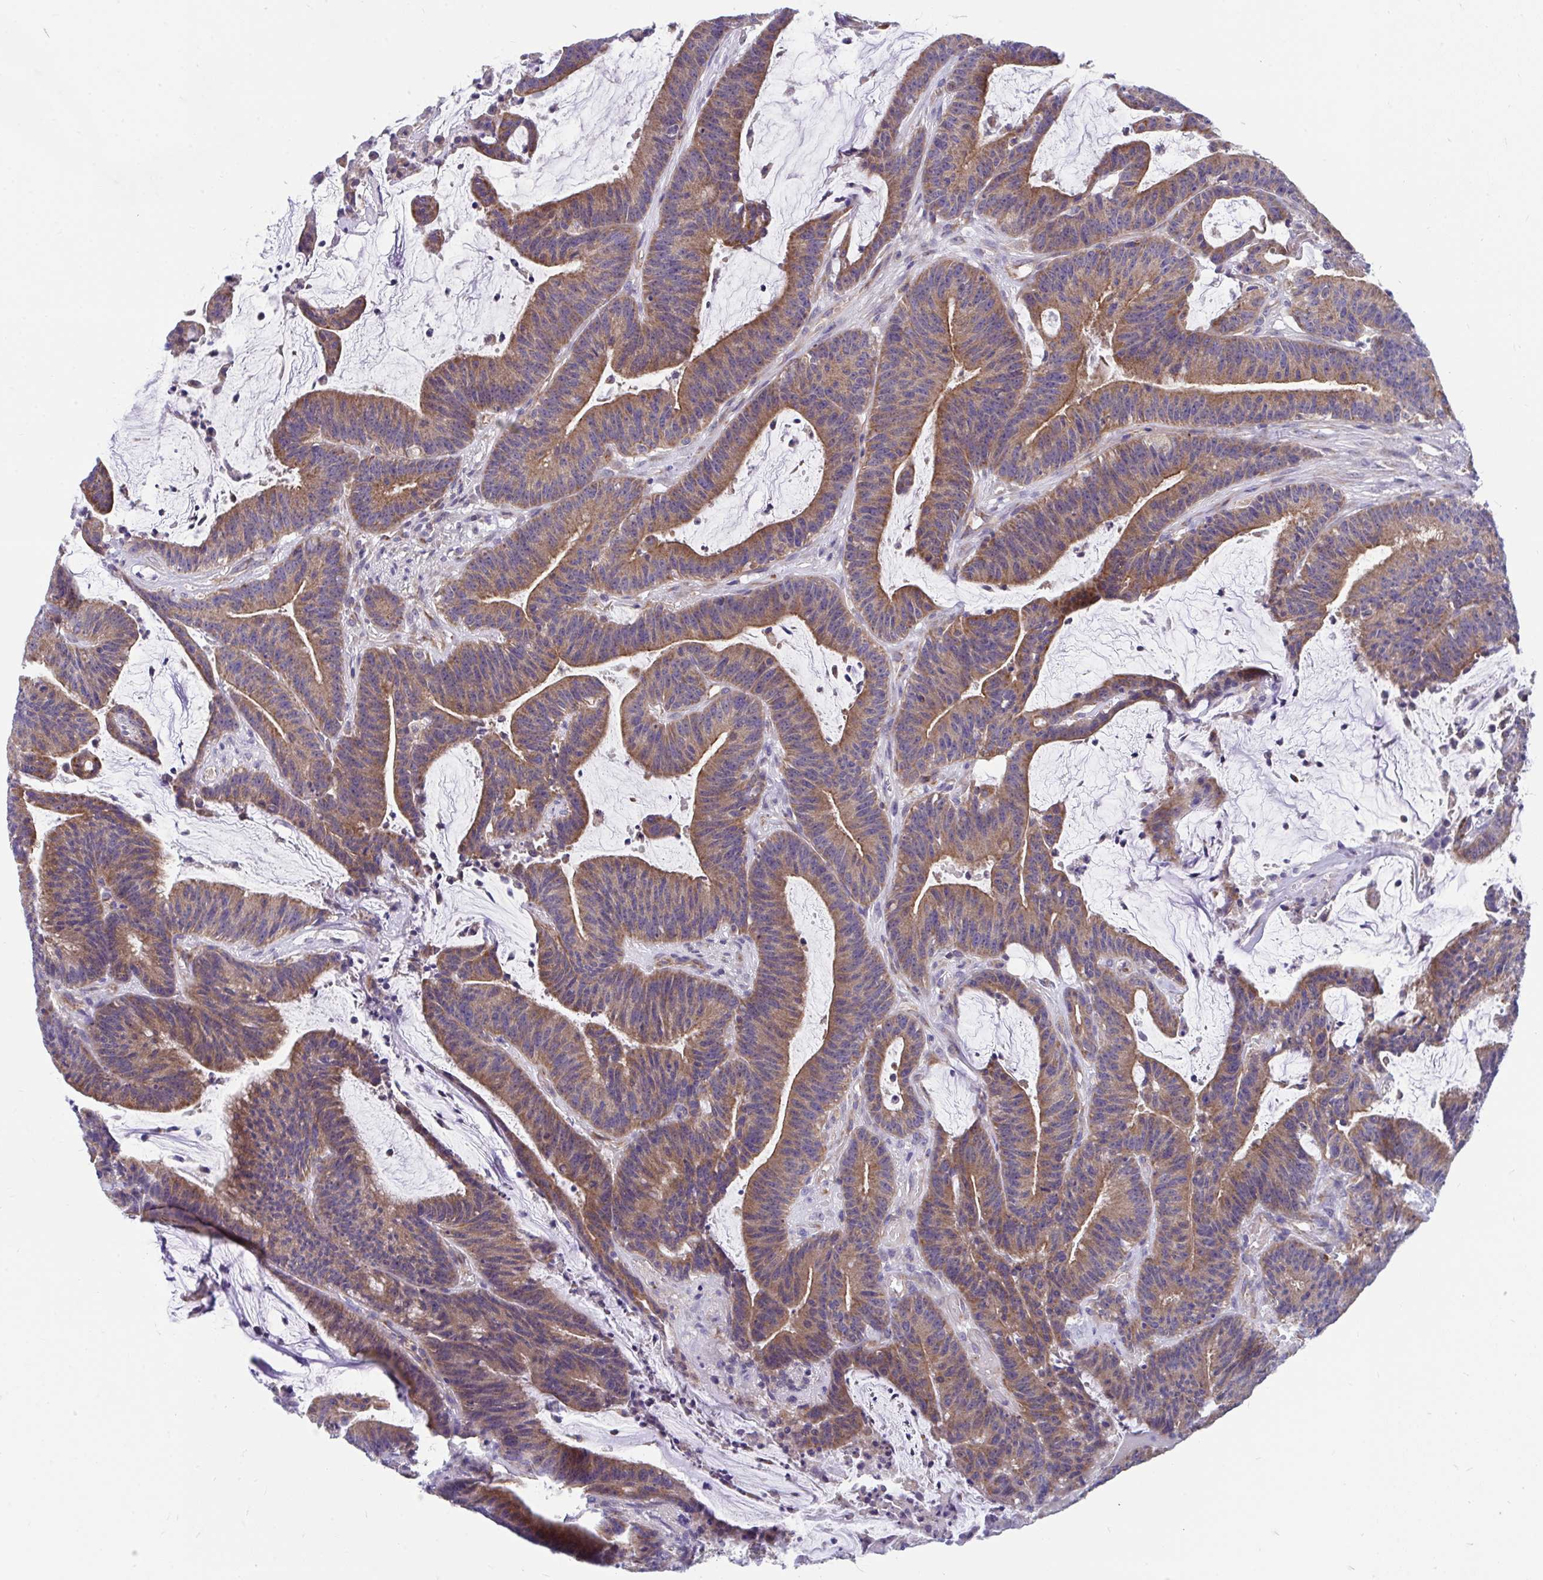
{"staining": {"intensity": "strong", "quantity": ">75%", "location": "cytoplasmic/membranous"}, "tissue": "colorectal cancer", "cell_type": "Tumor cells", "image_type": "cancer", "snomed": [{"axis": "morphology", "description": "Adenocarcinoma, NOS"}, {"axis": "topography", "description": "Colon"}], "caption": "Strong cytoplasmic/membranous expression is present in approximately >75% of tumor cells in colorectal cancer (adenocarcinoma).", "gene": "FHIP1B", "patient": {"sex": "female", "age": 78}}